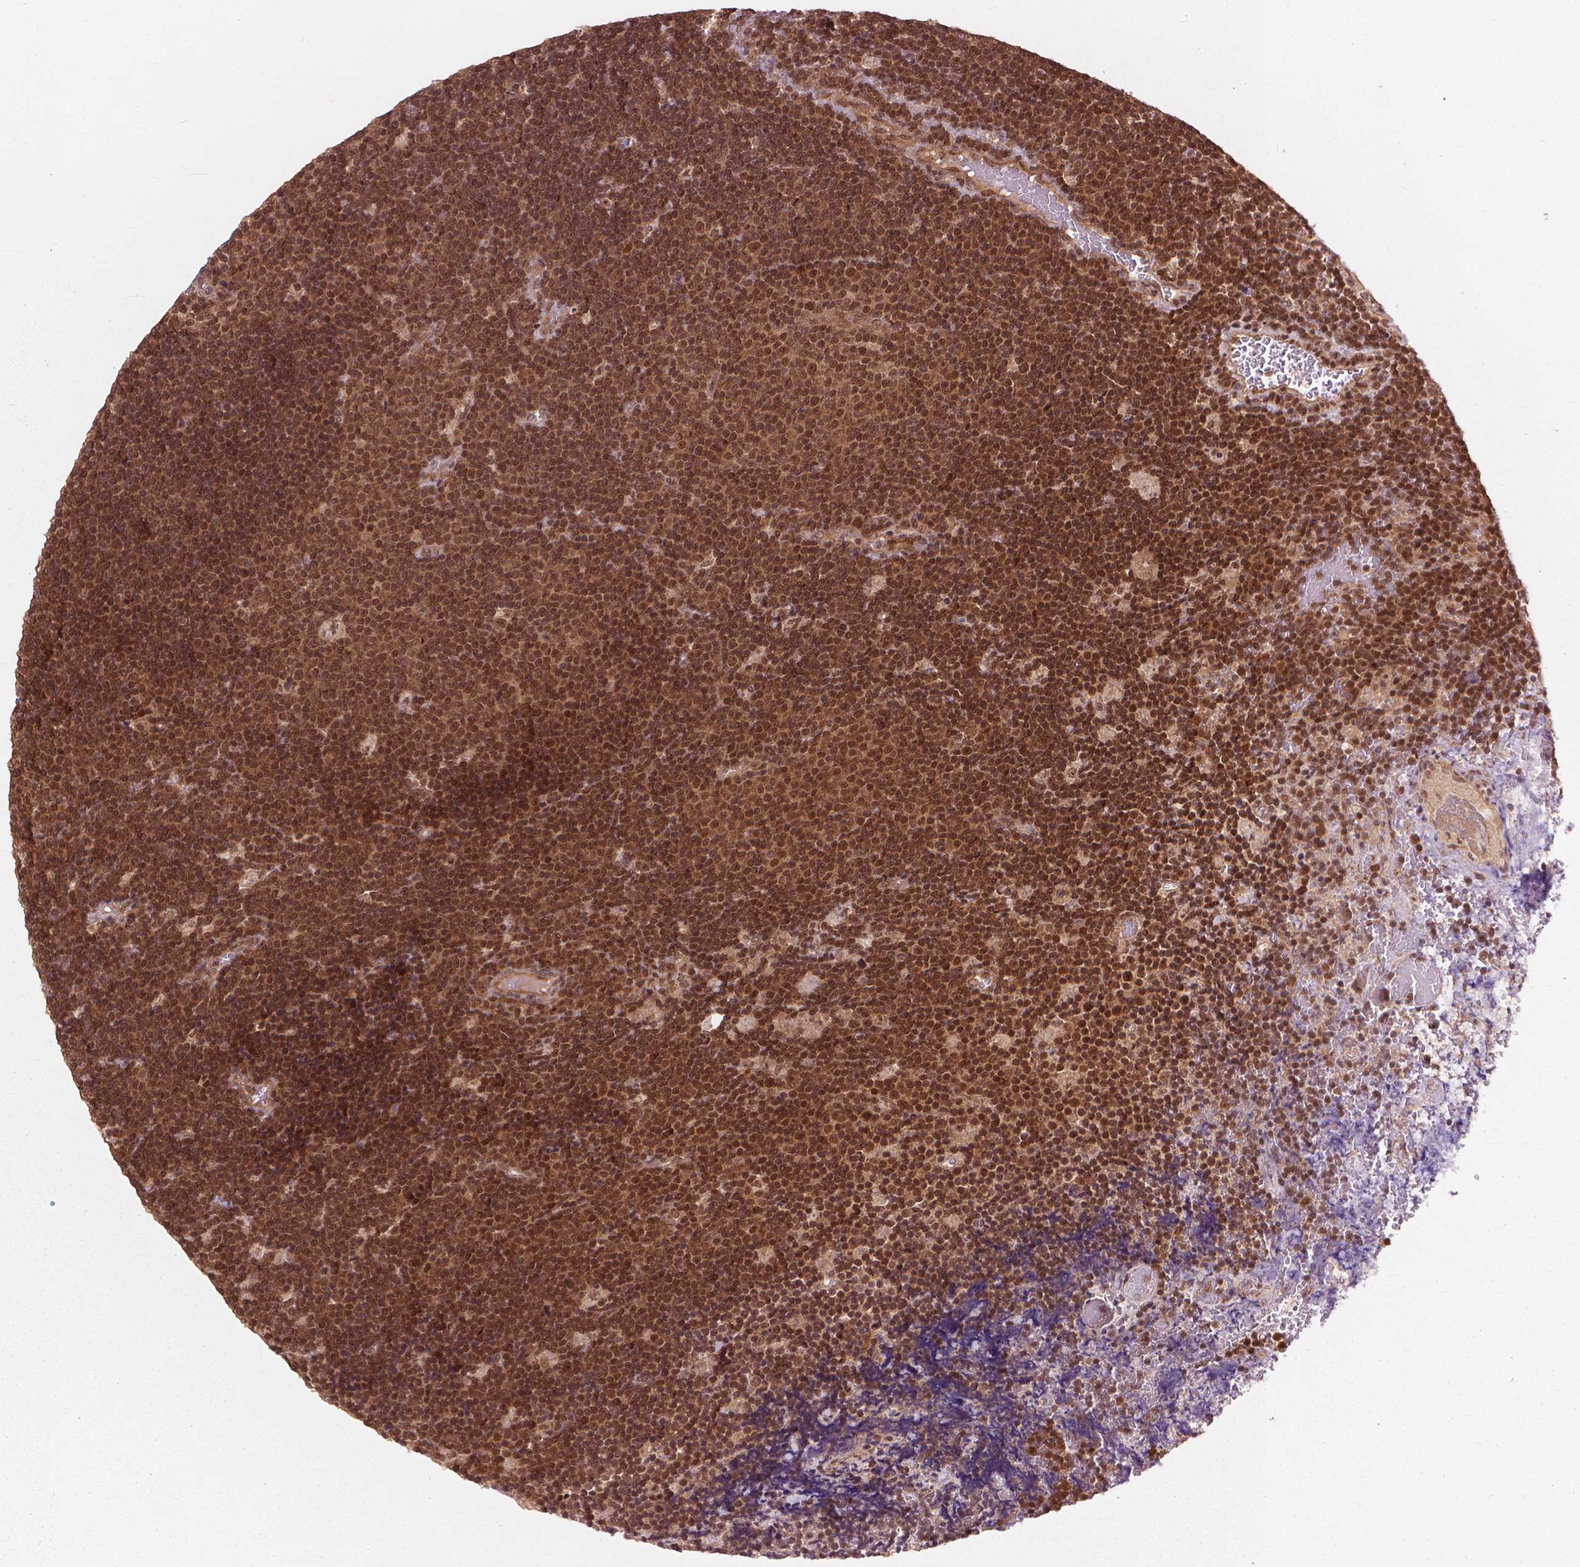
{"staining": {"intensity": "moderate", "quantity": ">75%", "location": "cytoplasmic/membranous,nuclear"}, "tissue": "lymphoma", "cell_type": "Tumor cells", "image_type": "cancer", "snomed": [{"axis": "morphology", "description": "Malignant lymphoma, non-Hodgkin's type, Low grade"}, {"axis": "topography", "description": "Brain"}], "caption": "DAB immunohistochemical staining of human lymphoma exhibits moderate cytoplasmic/membranous and nuclear protein expression in about >75% of tumor cells. (brown staining indicates protein expression, while blue staining denotes nuclei).", "gene": "SSU72", "patient": {"sex": "female", "age": 66}}